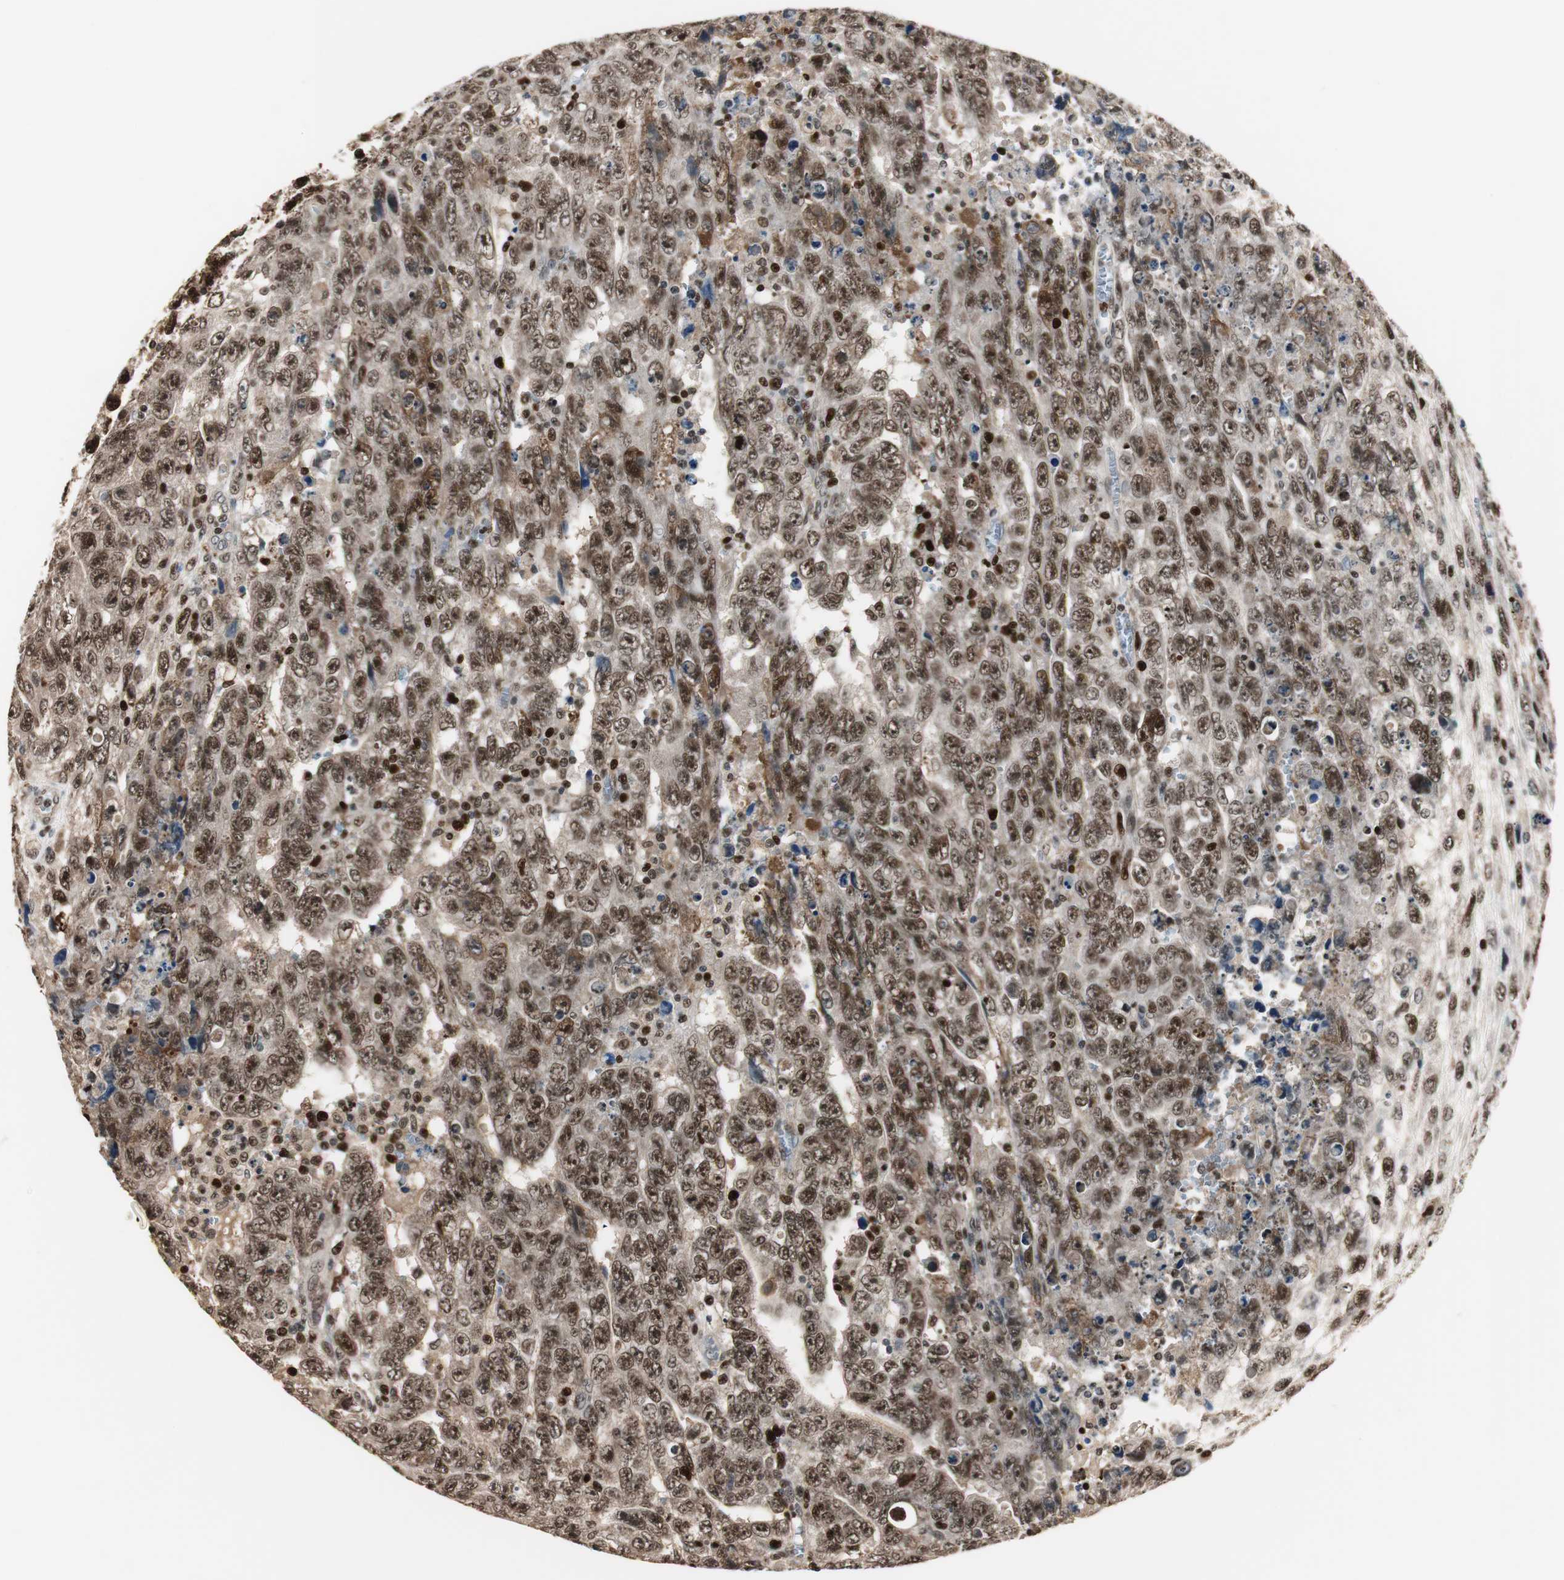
{"staining": {"intensity": "strong", "quantity": ">75%", "location": "nuclear"}, "tissue": "testis cancer", "cell_type": "Tumor cells", "image_type": "cancer", "snomed": [{"axis": "morphology", "description": "Carcinoma, Embryonal, NOS"}, {"axis": "topography", "description": "Testis"}], "caption": "Immunohistochemistry (DAB (3,3'-diaminobenzidine)) staining of embryonal carcinoma (testis) demonstrates strong nuclear protein staining in about >75% of tumor cells. (Brightfield microscopy of DAB IHC at high magnification).", "gene": "FEN1", "patient": {"sex": "male", "age": 28}}